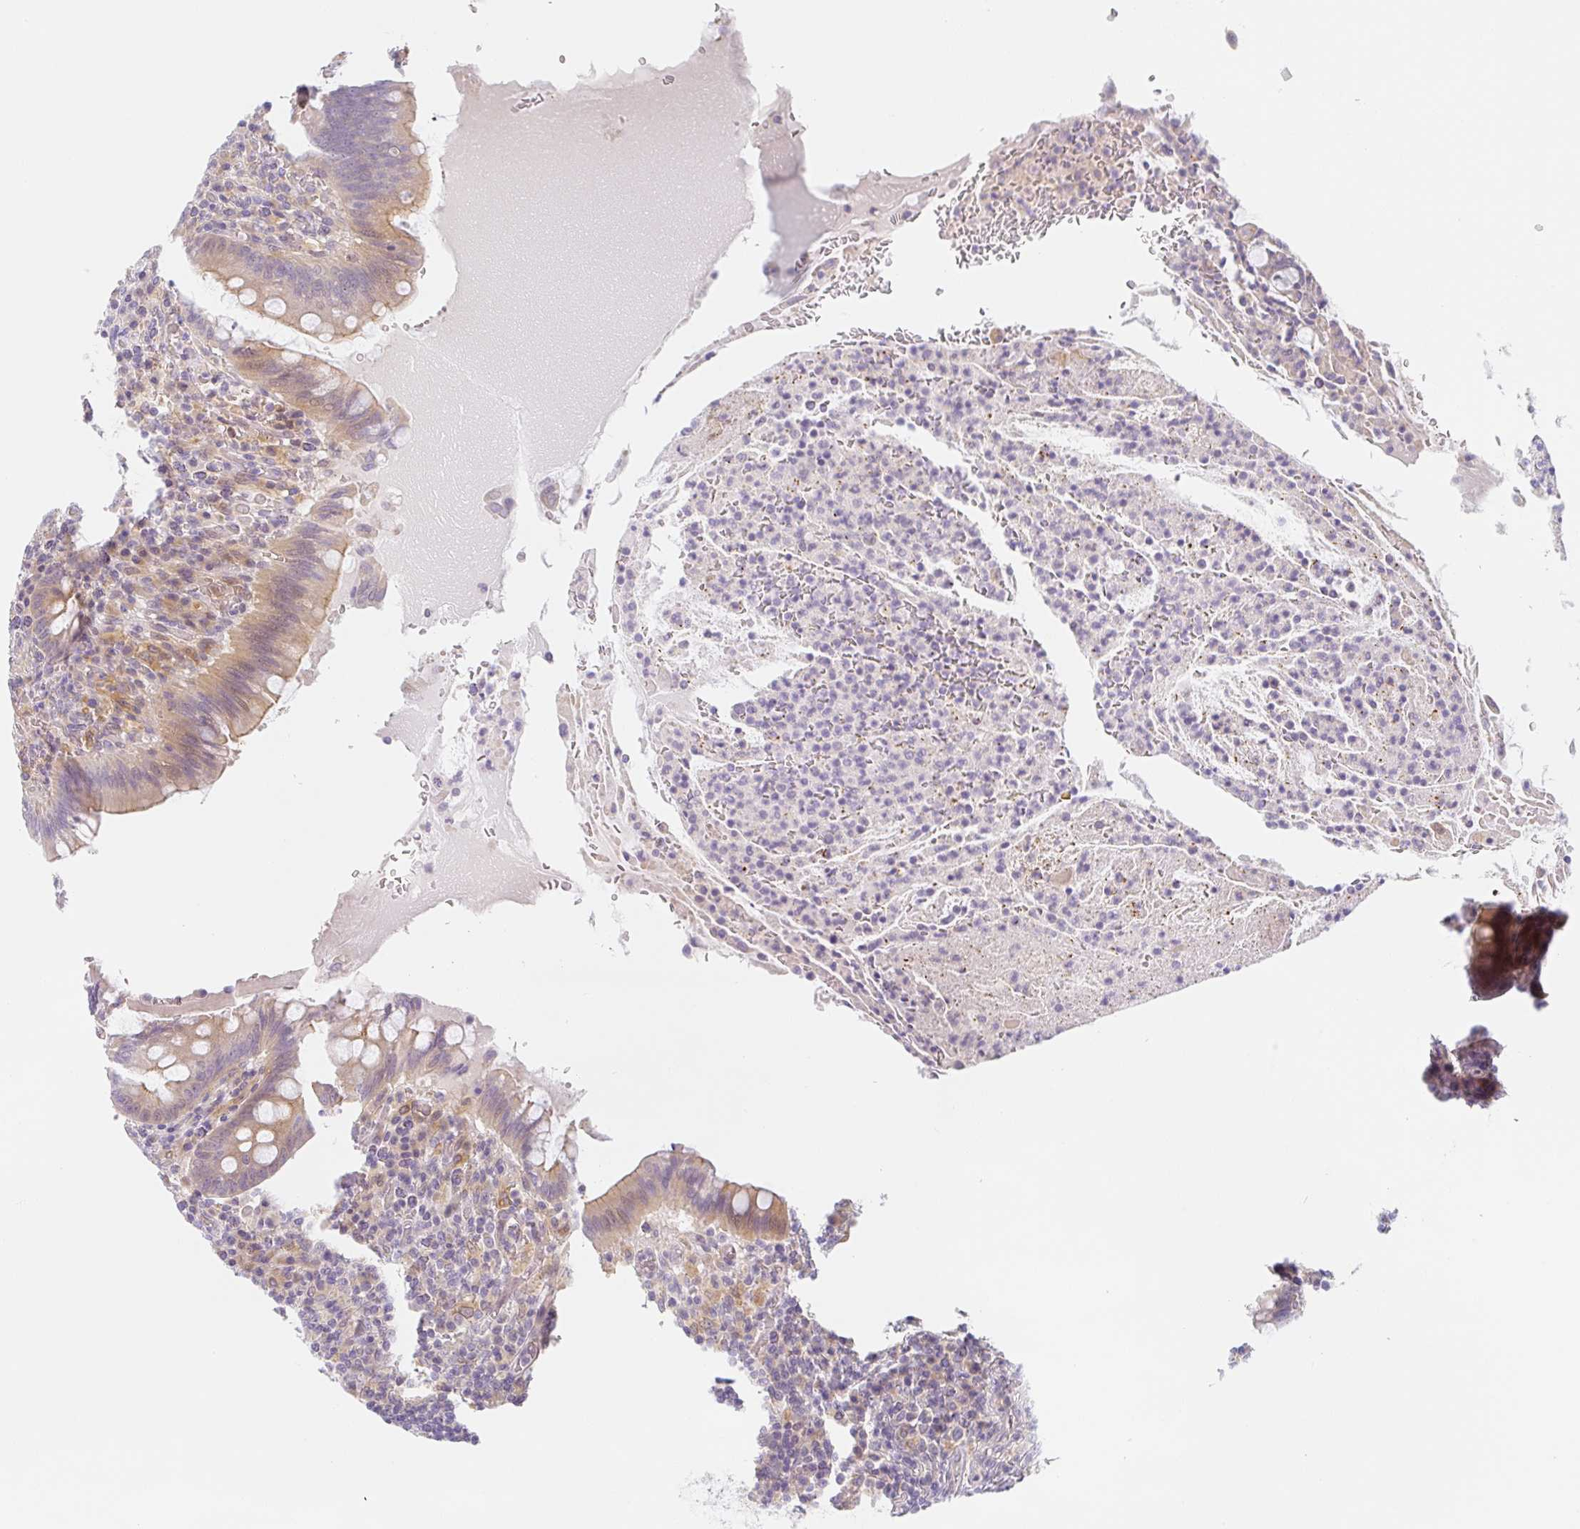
{"staining": {"intensity": "moderate", "quantity": "<25%", "location": "cytoplasmic/membranous"}, "tissue": "appendix", "cell_type": "Glandular cells", "image_type": "normal", "snomed": [{"axis": "morphology", "description": "Normal tissue, NOS"}, {"axis": "topography", "description": "Appendix"}], "caption": "Glandular cells reveal low levels of moderate cytoplasmic/membranous positivity in approximately <25% of cells in normal human appendix.", "gene": "TMEM86A", "patient": {"sex": "female", "age": 43}}